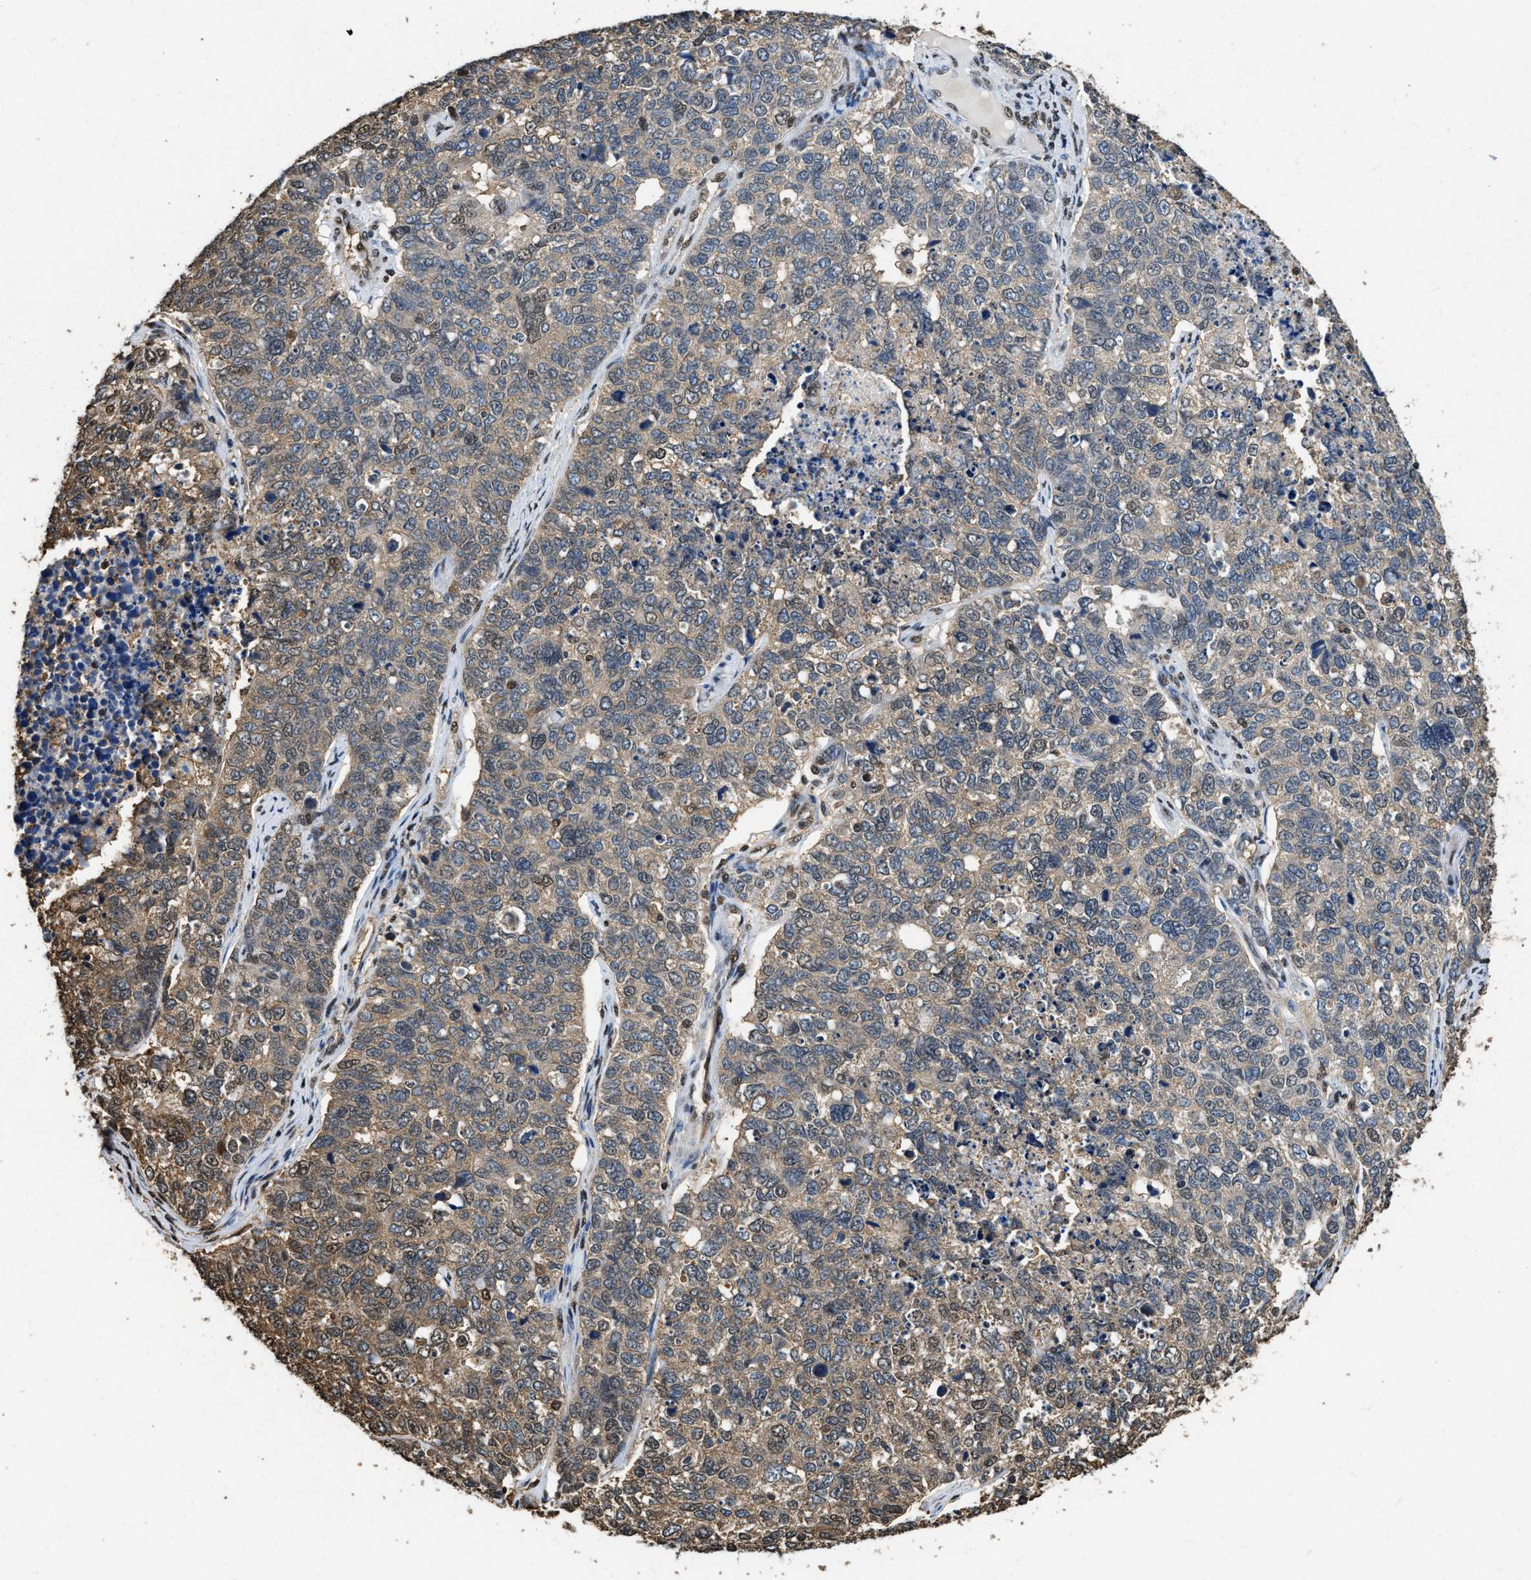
{"staining": {"intensity": "weak", "quantity": ">75%", "location": "cytoplasmic/membranous,nuclear"}, "tissue": "cervical cancer", "cell_type": "Tumor cells", "image_type": "cancer", "snomed": [{"axis": "morphology", "description": "Squamous cell carcinoma, NOS"}, {"axis": "topography", "description": "Cervix"}], "caption": "Immunohistochemistry of human squamous cell carcinoma (cervical) demonstrates low levels of weak cytoplasmic/membranous and nuclear positivity in approximately >75% of tumor cells. The protein is shown in brown color, while the nuclei are stained blue.", "gene": "GAPDH", "patient": {"sex": "female", "age": 63}}